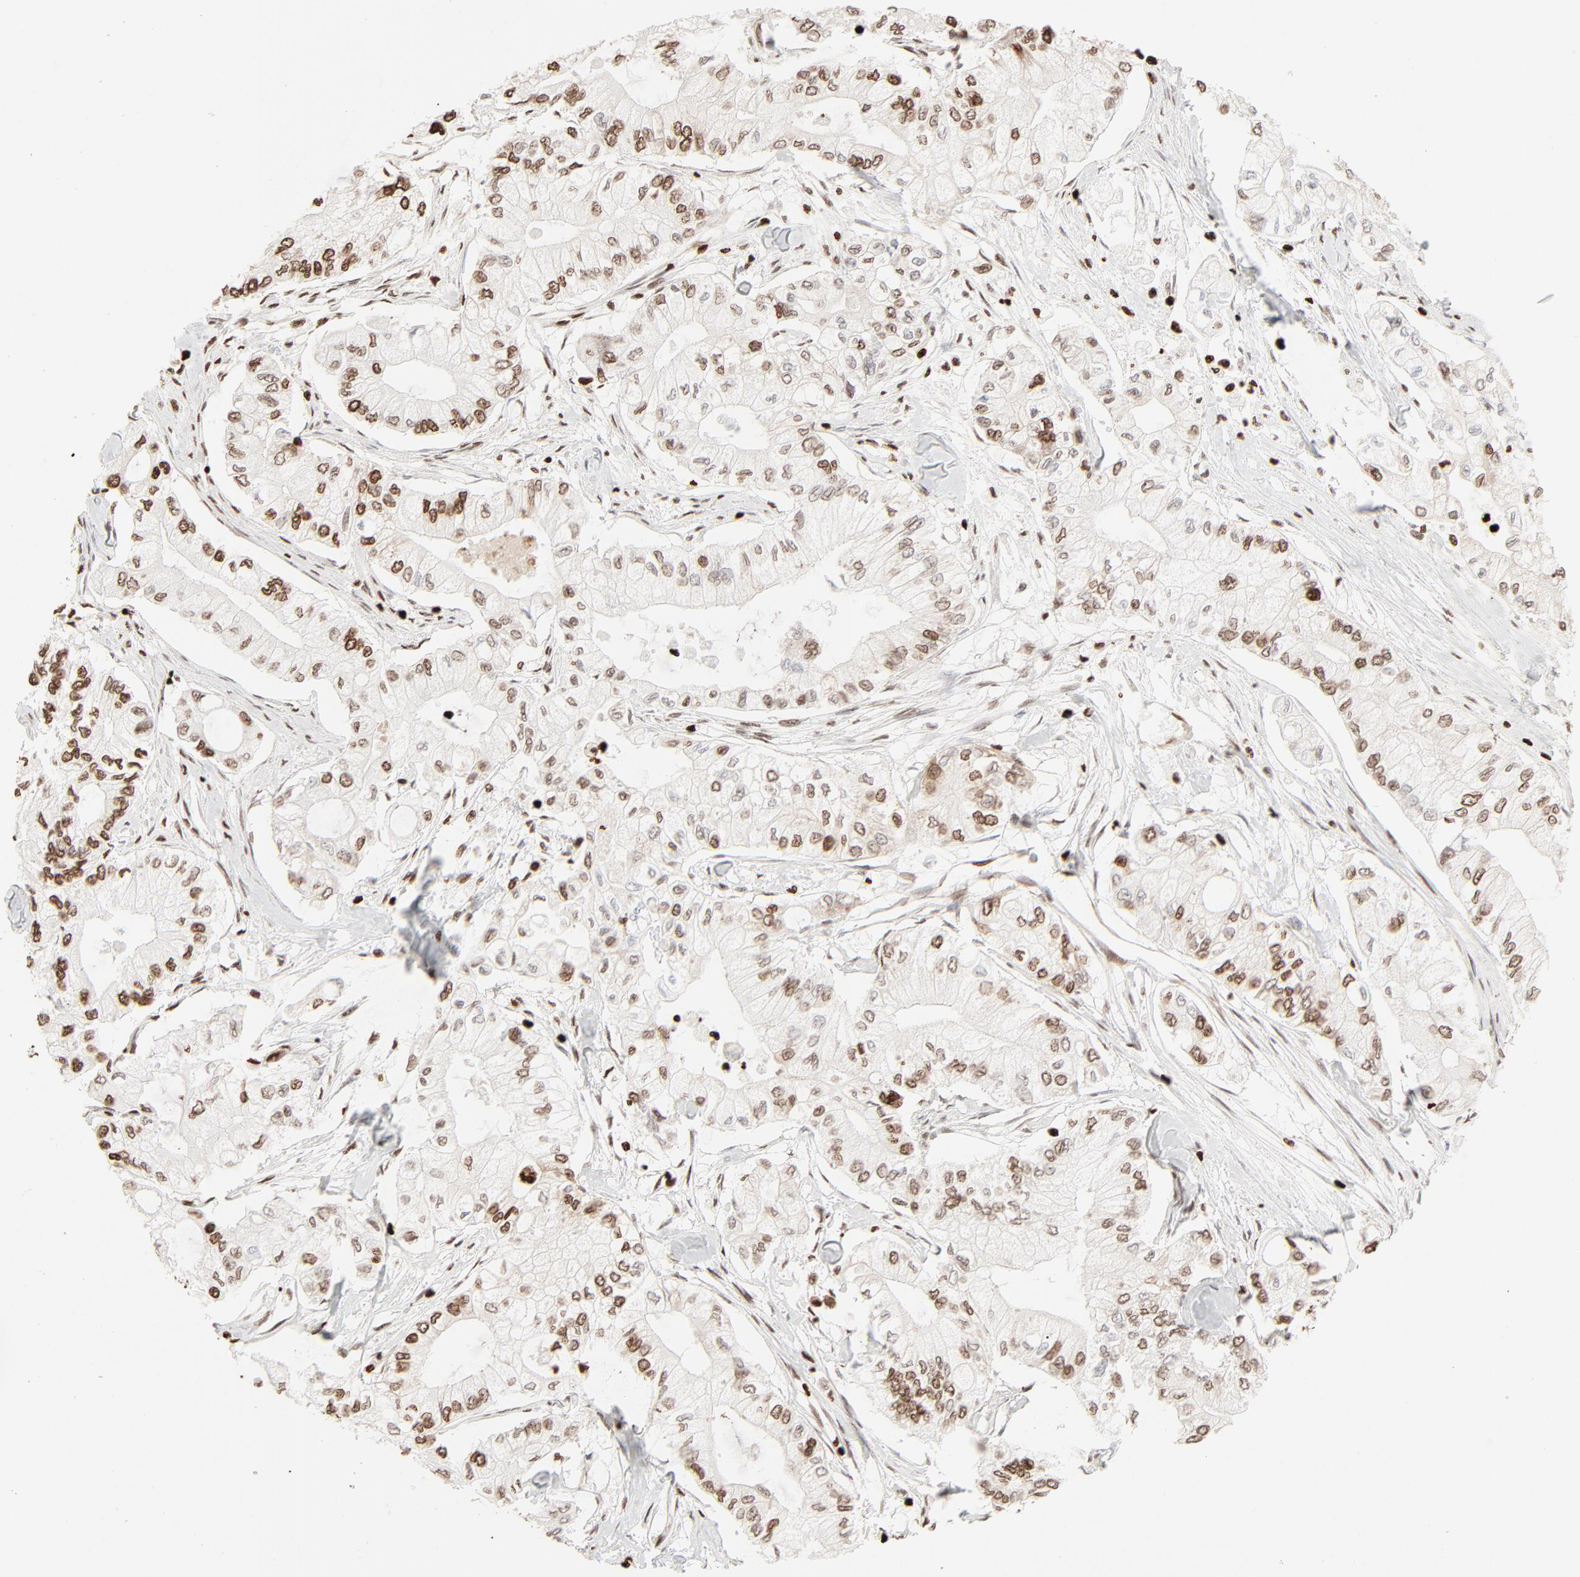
{"staining": {"intensity": "moderate", "quantity": ">75%", "location": "nuclear"}, "tissue": "pancreatic cancer", "cell_type": "Tumor cells", "image_type": "cancer", "snomed": [{"axis": "morphology", "description": "Adenocarcinoma, NOS"}, {"axis": "topography", "description": "Pancreas"}], "caption": "Human pancreatic adenocarcinoma stained with a brown dye displays moderate nuclear positive expression in approximately >75% of tumor cells.", "gene": "HMGB2", "patient": {"sex": "male", "age": 79}}